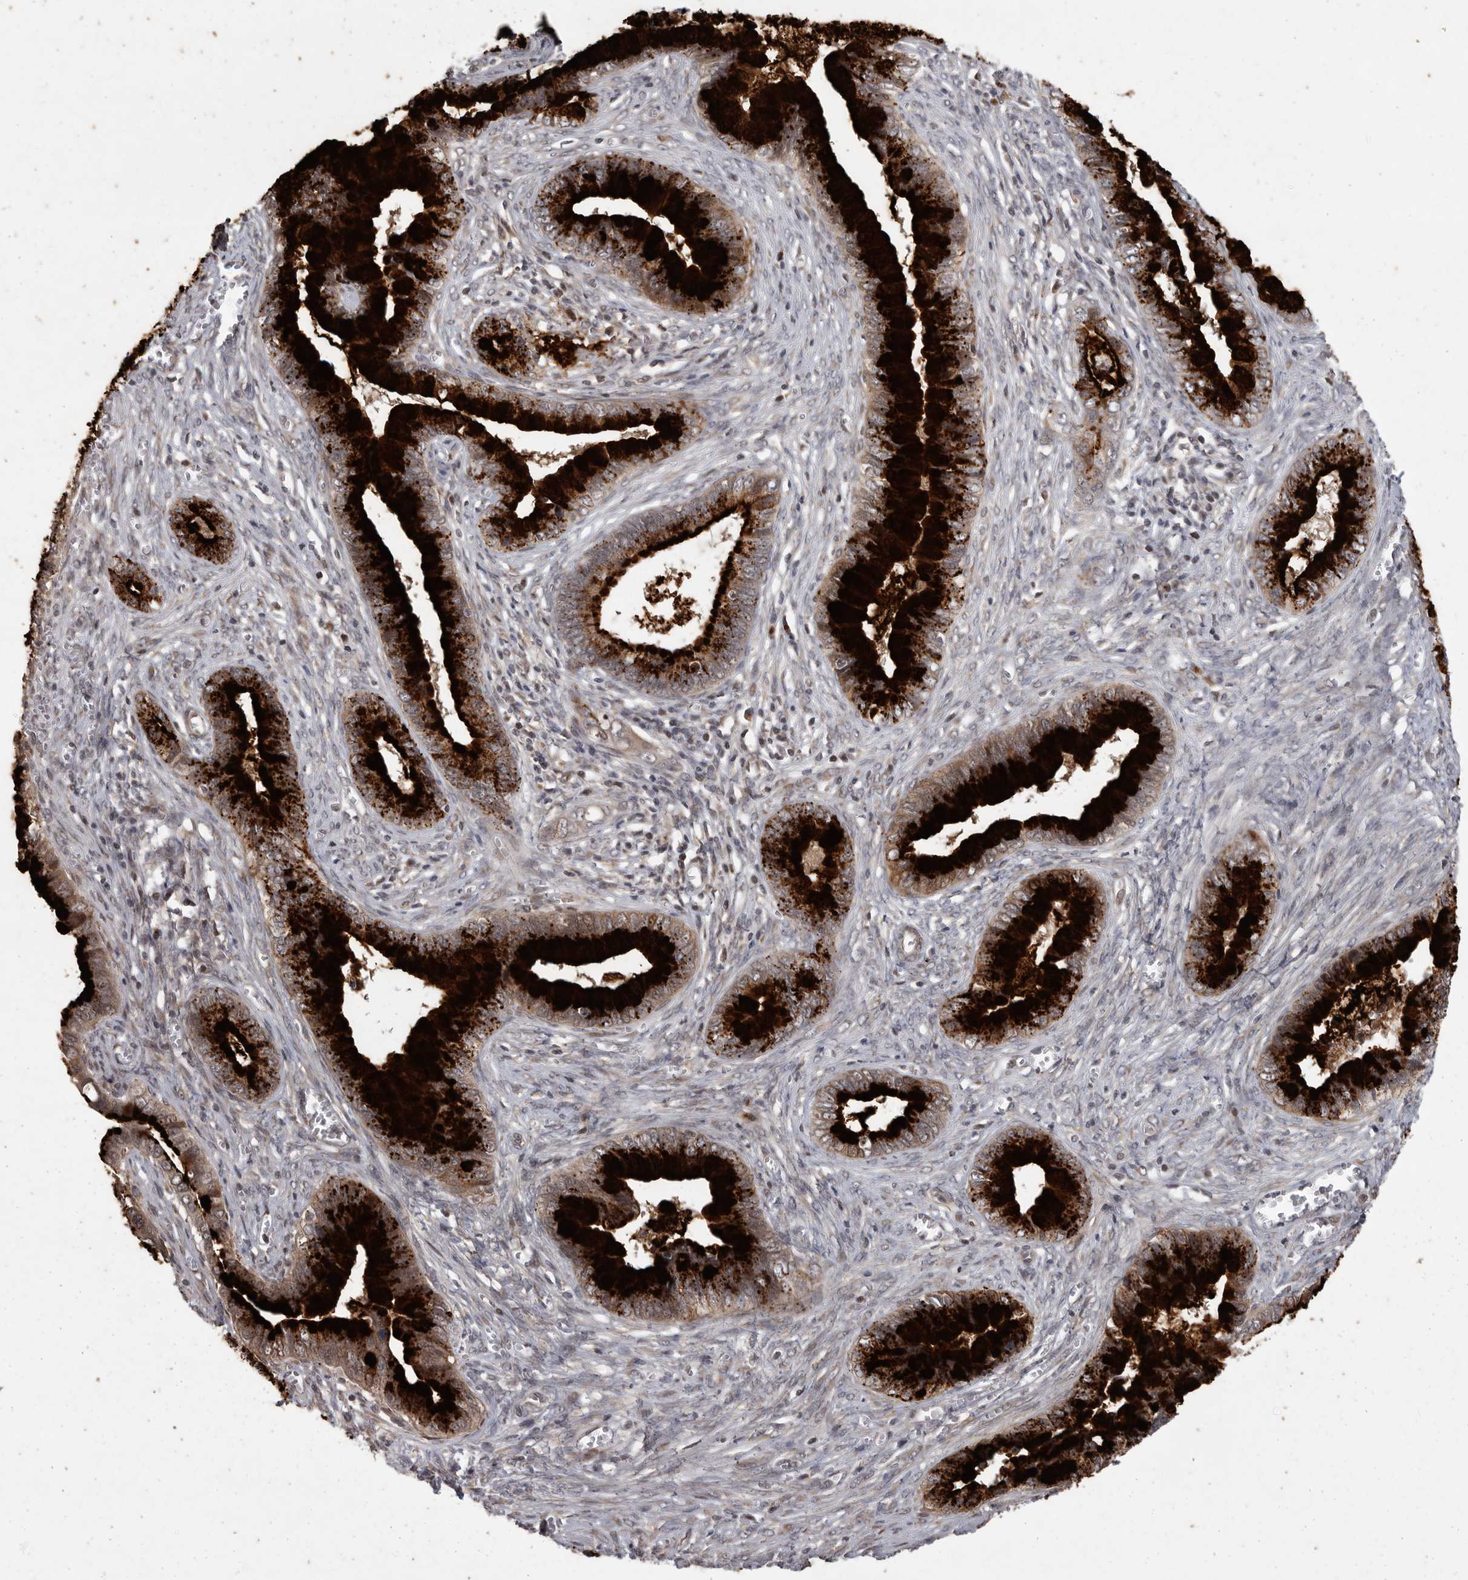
{"staining": {"intensity": "strong", "quantity": ">75%", "location": "cytoplasmic/membranous"}, "tissue": "cervical cancer", "cell_type": "Tumor cells", "image_type": "cancer", "snomed": [{"axis": "morphology", "description": "Adenocarcinoma, NOS"}, {"axis": "topography", "description": "Cervix"}], "caption": "Tumor cells display strong cytoplasmic/membranous staining in about >75% of cells in adenocarcinoma (cervical). The protein of interest is stained brown, and the nuclei are stained in blue (DAB IHC with brightfield microscopy, high magnification).", "gene": "MAN2A1", "patient": {"sex": "female", "age": 44}}